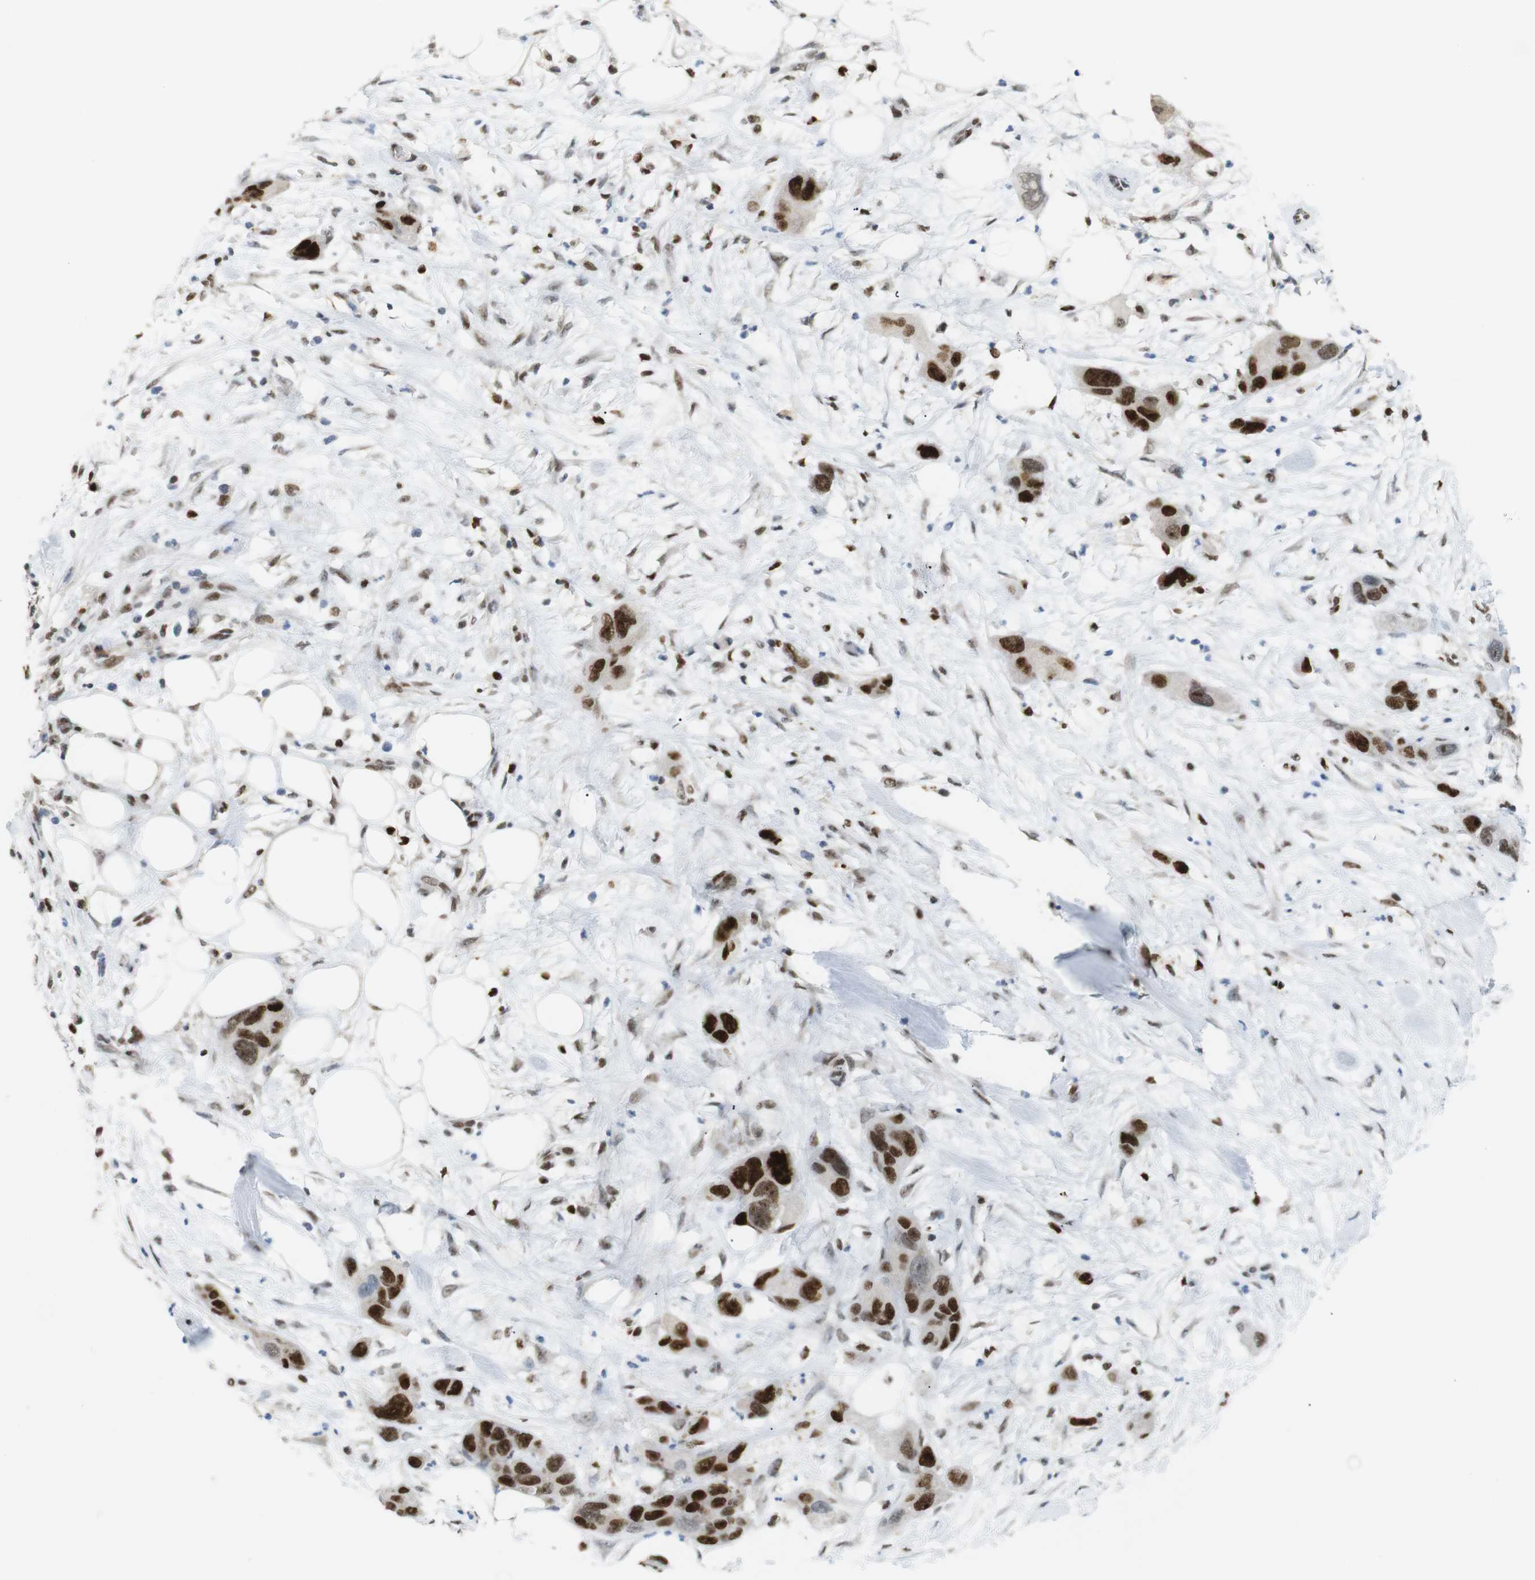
{"staining": {"intensity": "strong", "quantity": ">75%", "location": "nuclear"}, "tissue": "pancreatic cancer", "cell_type": "Tumor cells", "image_type": "cancer", "snomed": [{"axis": "morphology", "description": "Adenocarcinoma, NOS"}, {"axis": "topography", "description": "Pancreas"}], "caption": "The histopathology image displays staining of pancreatic adenocarcinoma, revealing strong nuclear protein staining (brown color) within tumor cells.", "gene": "RIOX2", "patient": {"sex": "female", "age": 71}}